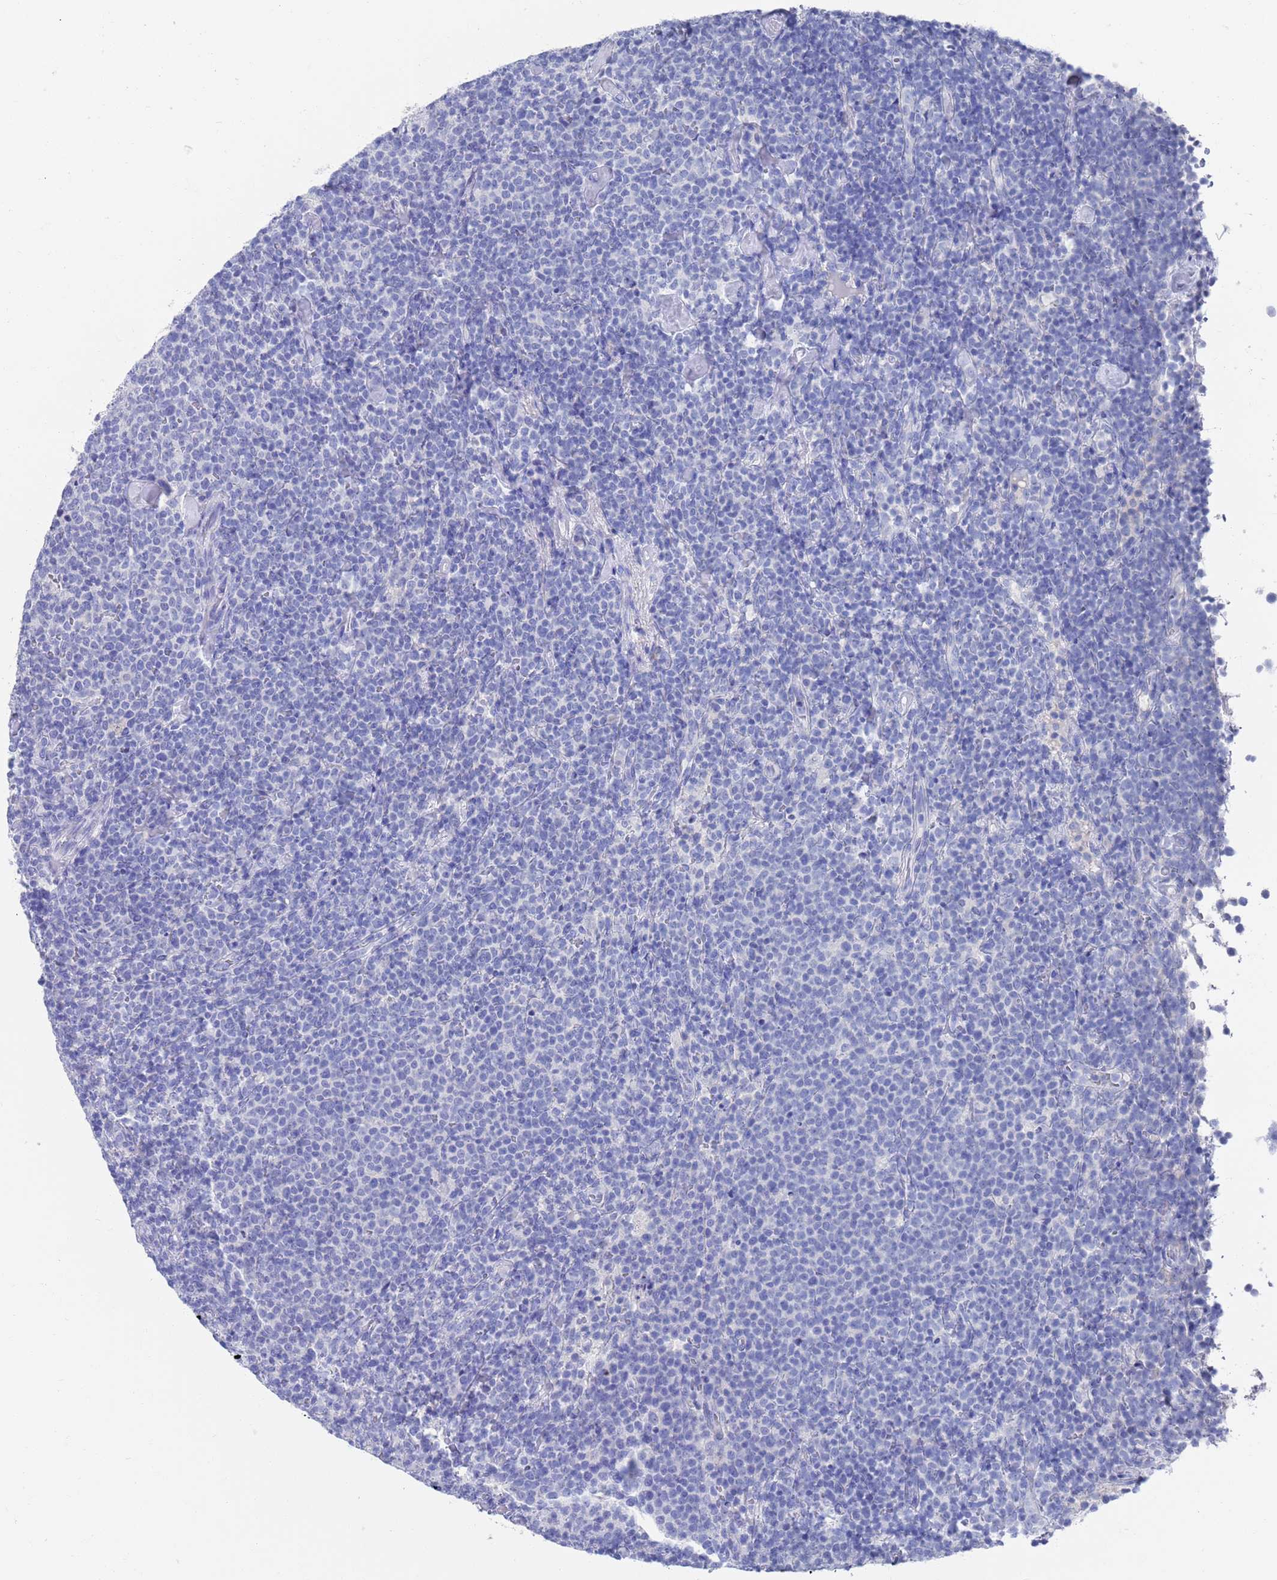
{"staining": {"intensity": "negative", "quantity": "none", "location": "none"}, "tissue": "lymphoma", "cell_type": "Tumor cells", "image_type": "cancer", "snomed": [{"axis": "morphology", "description": "Malignant lymphoma, non-Hodgkin's type, High grade"}, {"axis": "topography", "description": "Lymph node"}], "caption": "Malignant lymphoma, non-Hodgkin's type (high-grade) stained for a protein using IHC shows no staining tumor cells.", "gene": "MTMR2", "patient": {"sex": "male", "age": 61}}